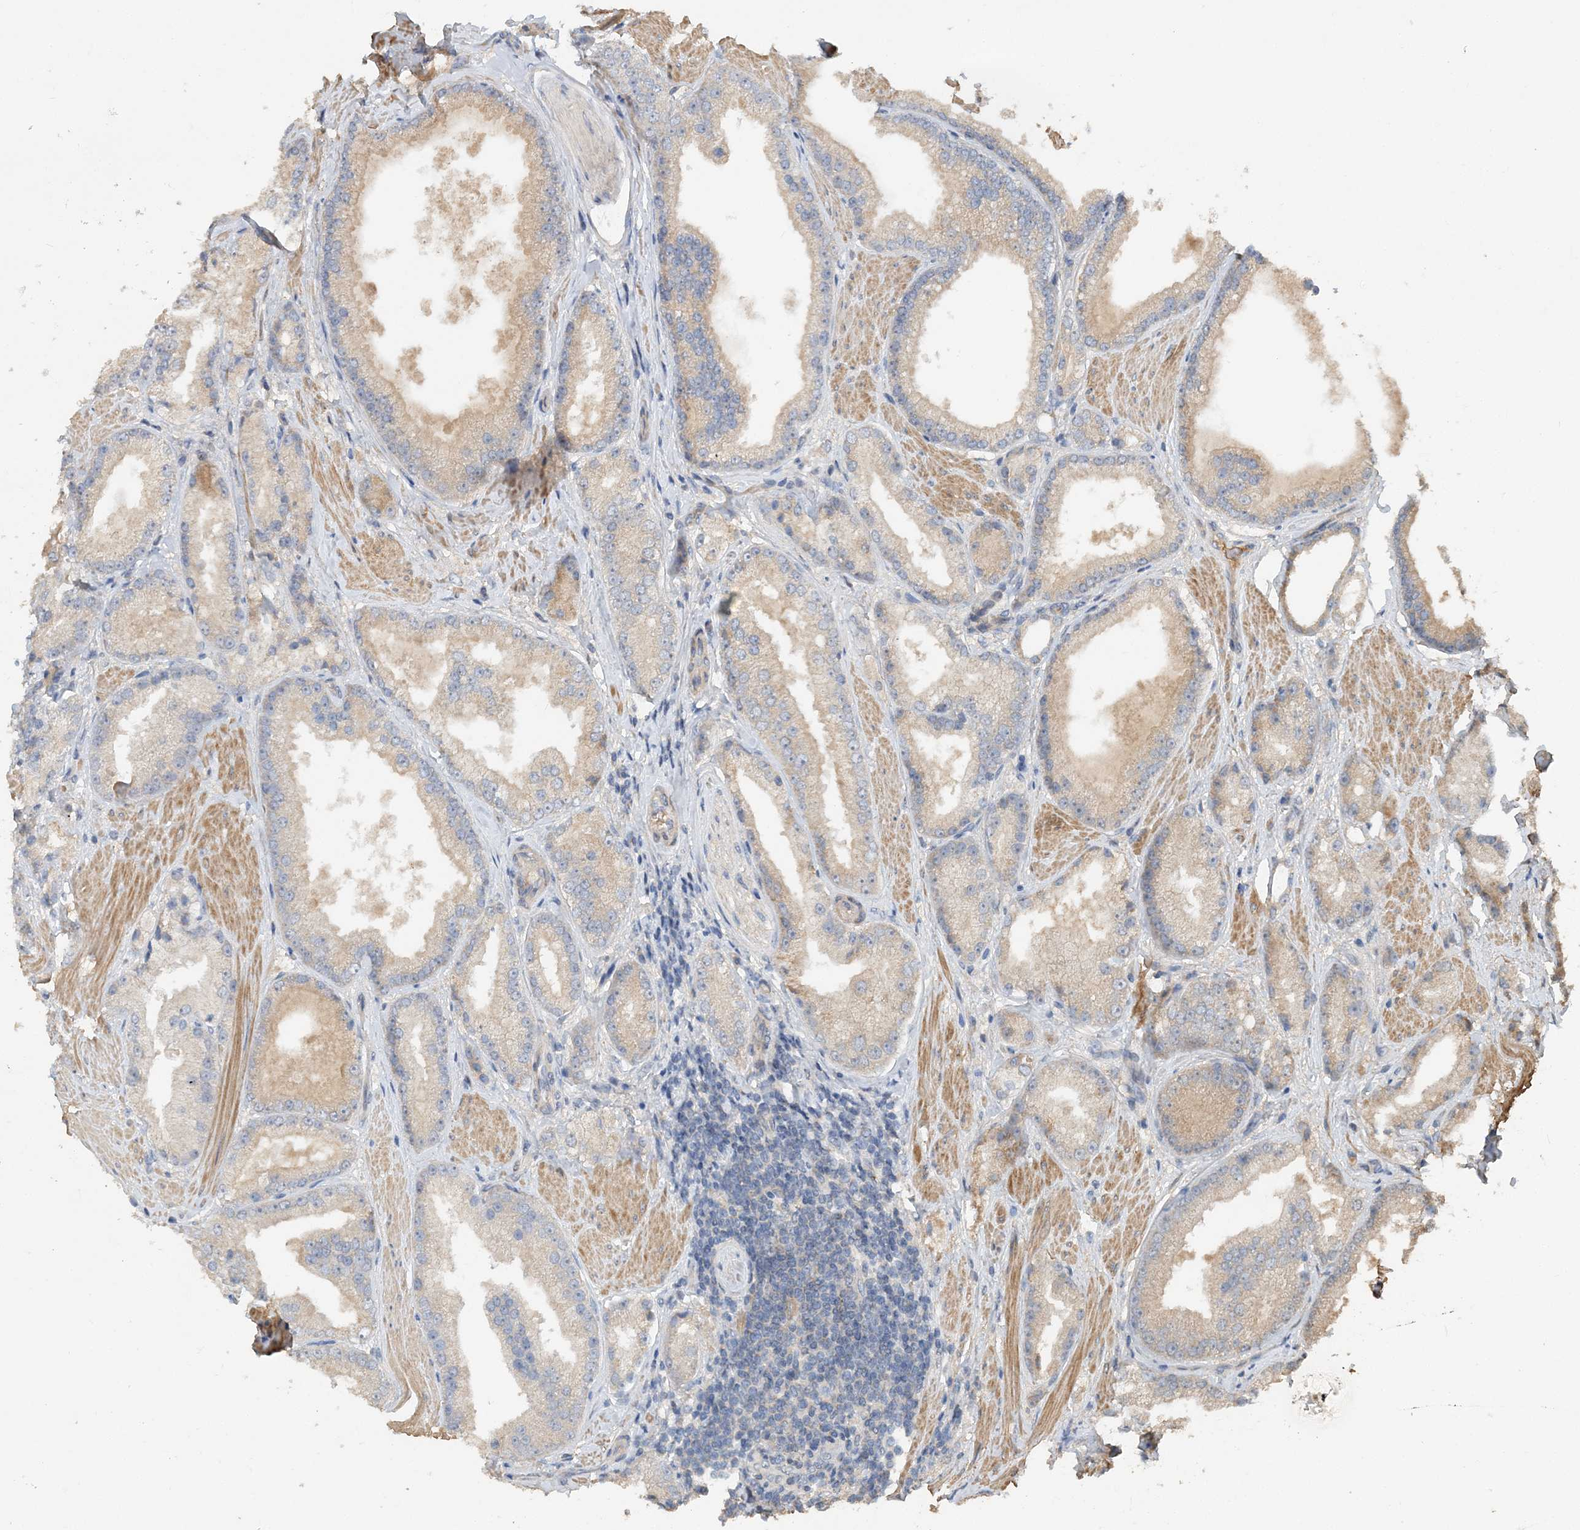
{"staining": {"intensity": "weak", "quantity": "25%-75%", "location": "cytoplasmic/membranous"}, "tissue": "prostate cancer", "cell_type": "Tumor cells", "image_type": "cancer", "snomed": [{"axis": "morphology", "description": "Adenocarcinoma, Low grade"}, {"axis": "topography", "description": "Prostate"}], "caption": "High-magnification brightfield microscopy of prostate cancer stained with DAB (brown) and counterstained with hematoxylin (blue). tumor cells exhibit weak cytoplasmic/membranous positivity is seen in about25%-75% of cells. (IHC, brightfield microscopy, high magnification).", "gene": "GRINA", "patient": {"sex": "male", "age": 67}}